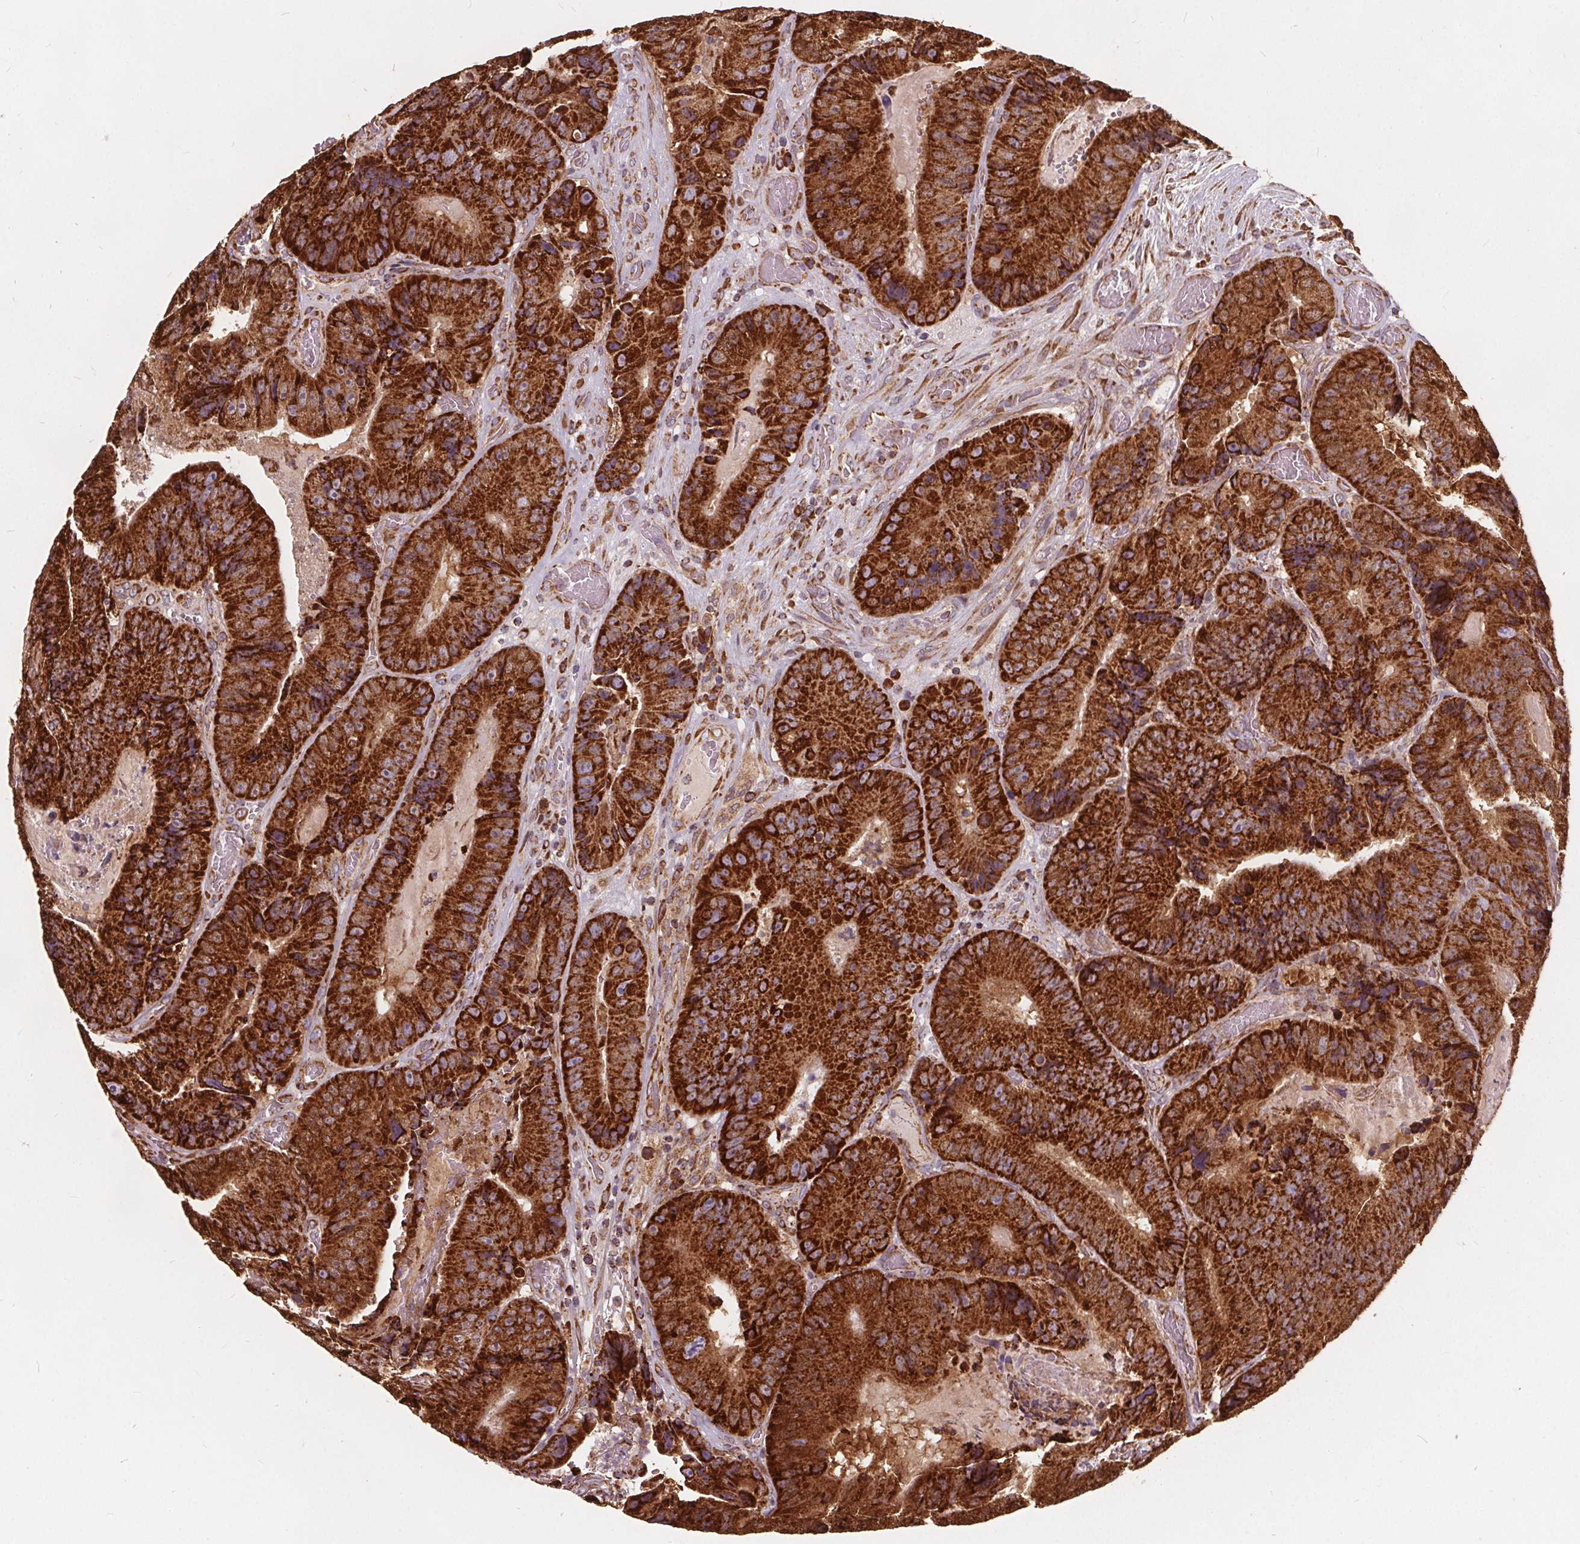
{"staining": {"intensity": "strong", "quantity": ">75%", "location": "cytoplasmic/membranous"}, "tissue": "colorectal cancer", "cell_type": "Tumor cells", "image_type": "cancer", "snomed": [{"axis": "morphology", "description": "Adenocarcinoma, NOS"}, {"axis": "topography", "description": "Colon"}], "caption": "Adenocarcinoma (colorectal) stained with immunohistochemistry demonstrates strong cytoplasmic/membranous staining in approximately >75% of tumor cells. (DAB IHC with brightfield microscopy, high magnification).", "gene": "PLSCR3", "patient": {"sex": "female", "age": 86}}